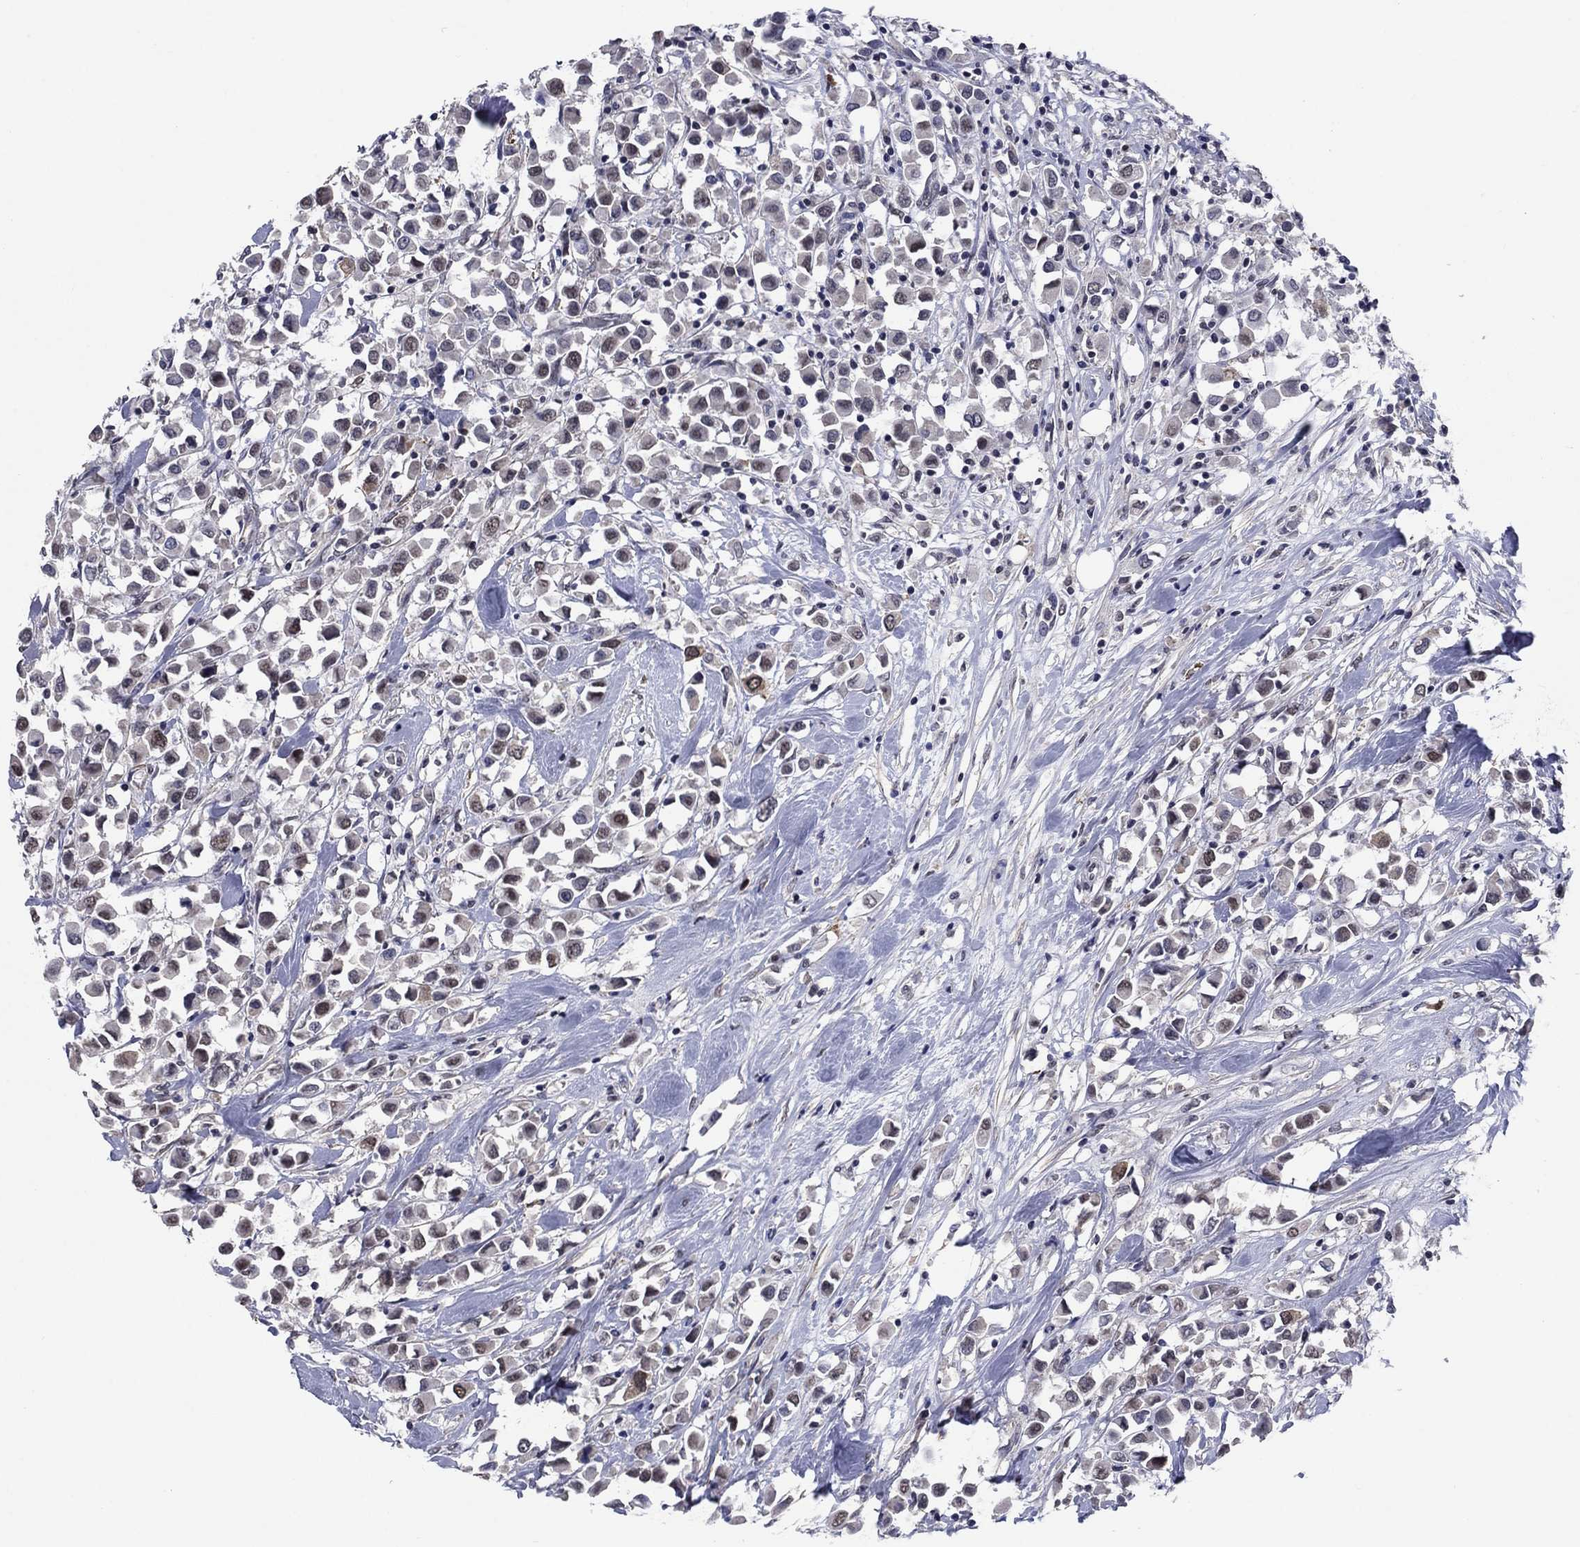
{"staining": {"intensity": "moderate", "quantity": "<25%", "location": "nuclear"}, "tissue": "breast cancer", "cell_type": "Tumor cells", "image_type": "cancer", "snomed": [{"axis": "morphology", "description": "Duct carcinoma"}, {"axis": "topography", "description": "Breast"}], "caption": "Breast invasive ductal carcinoma stained with DAB immunohistochemistry displays low levels of moderate nuclear expression in approximately <25% of tumor cells.", "gene": "TYMS", "patient": {"sex": "female", "age": 61}}